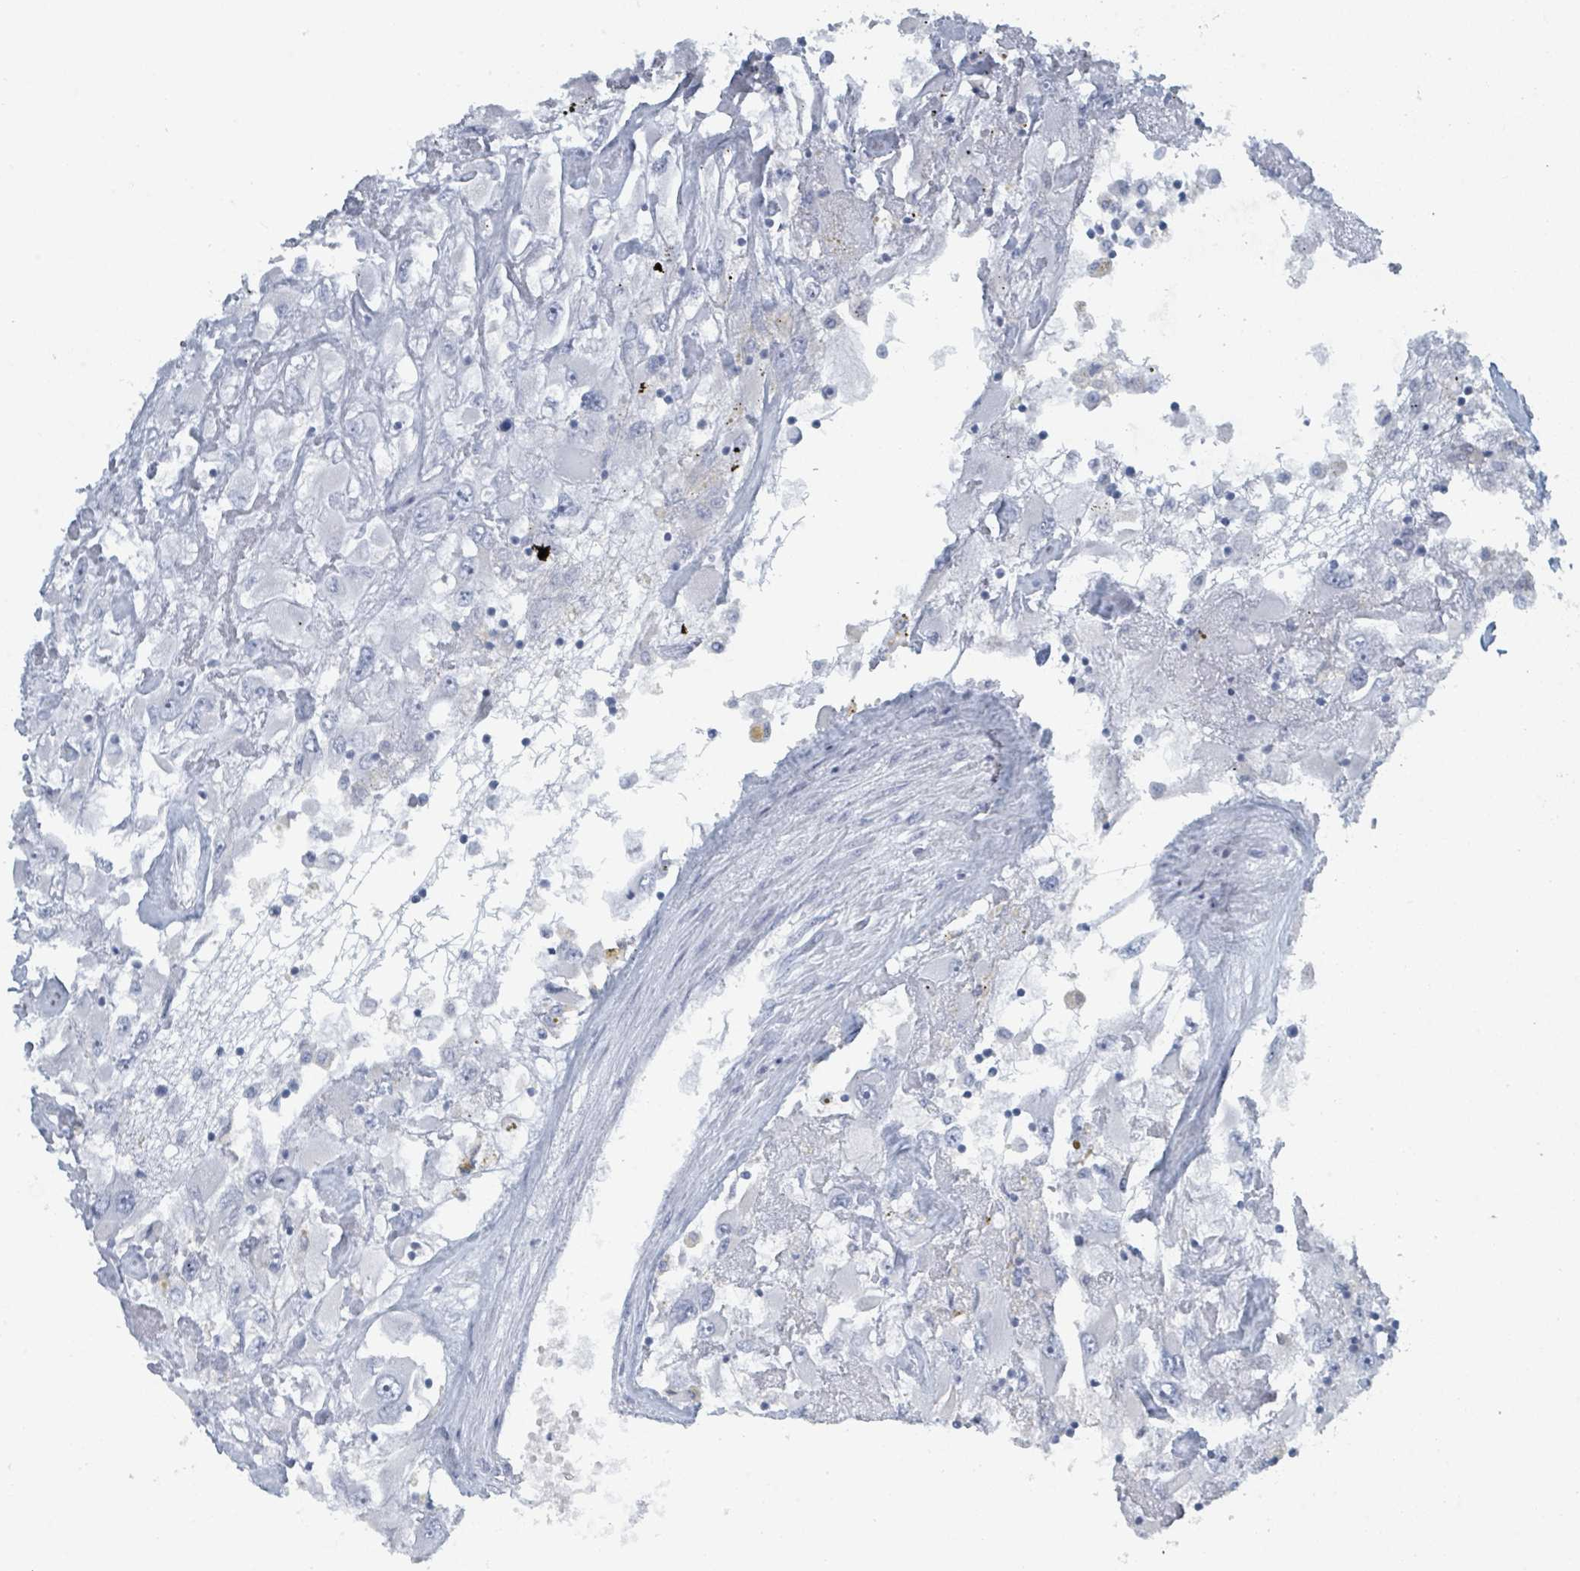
{"staining": {"intensity": "negative", "quantity": "none", "location": "none"}, "tissue": "renal cancer", "cell_type": "Tumor cells", "image_type": "cancer", "snomed": [{"axis": "morphology", "description": "Adenocarcinoma, NOS"}, {"axis": "topography", "description": "Kidney"}], "caption": "Immunohistochemistry of adenocarcinoma (renal) reveals no staining in tumor cells.", "gene": "HEATR5A", "patient": {"sex": "female", "age": 52}}